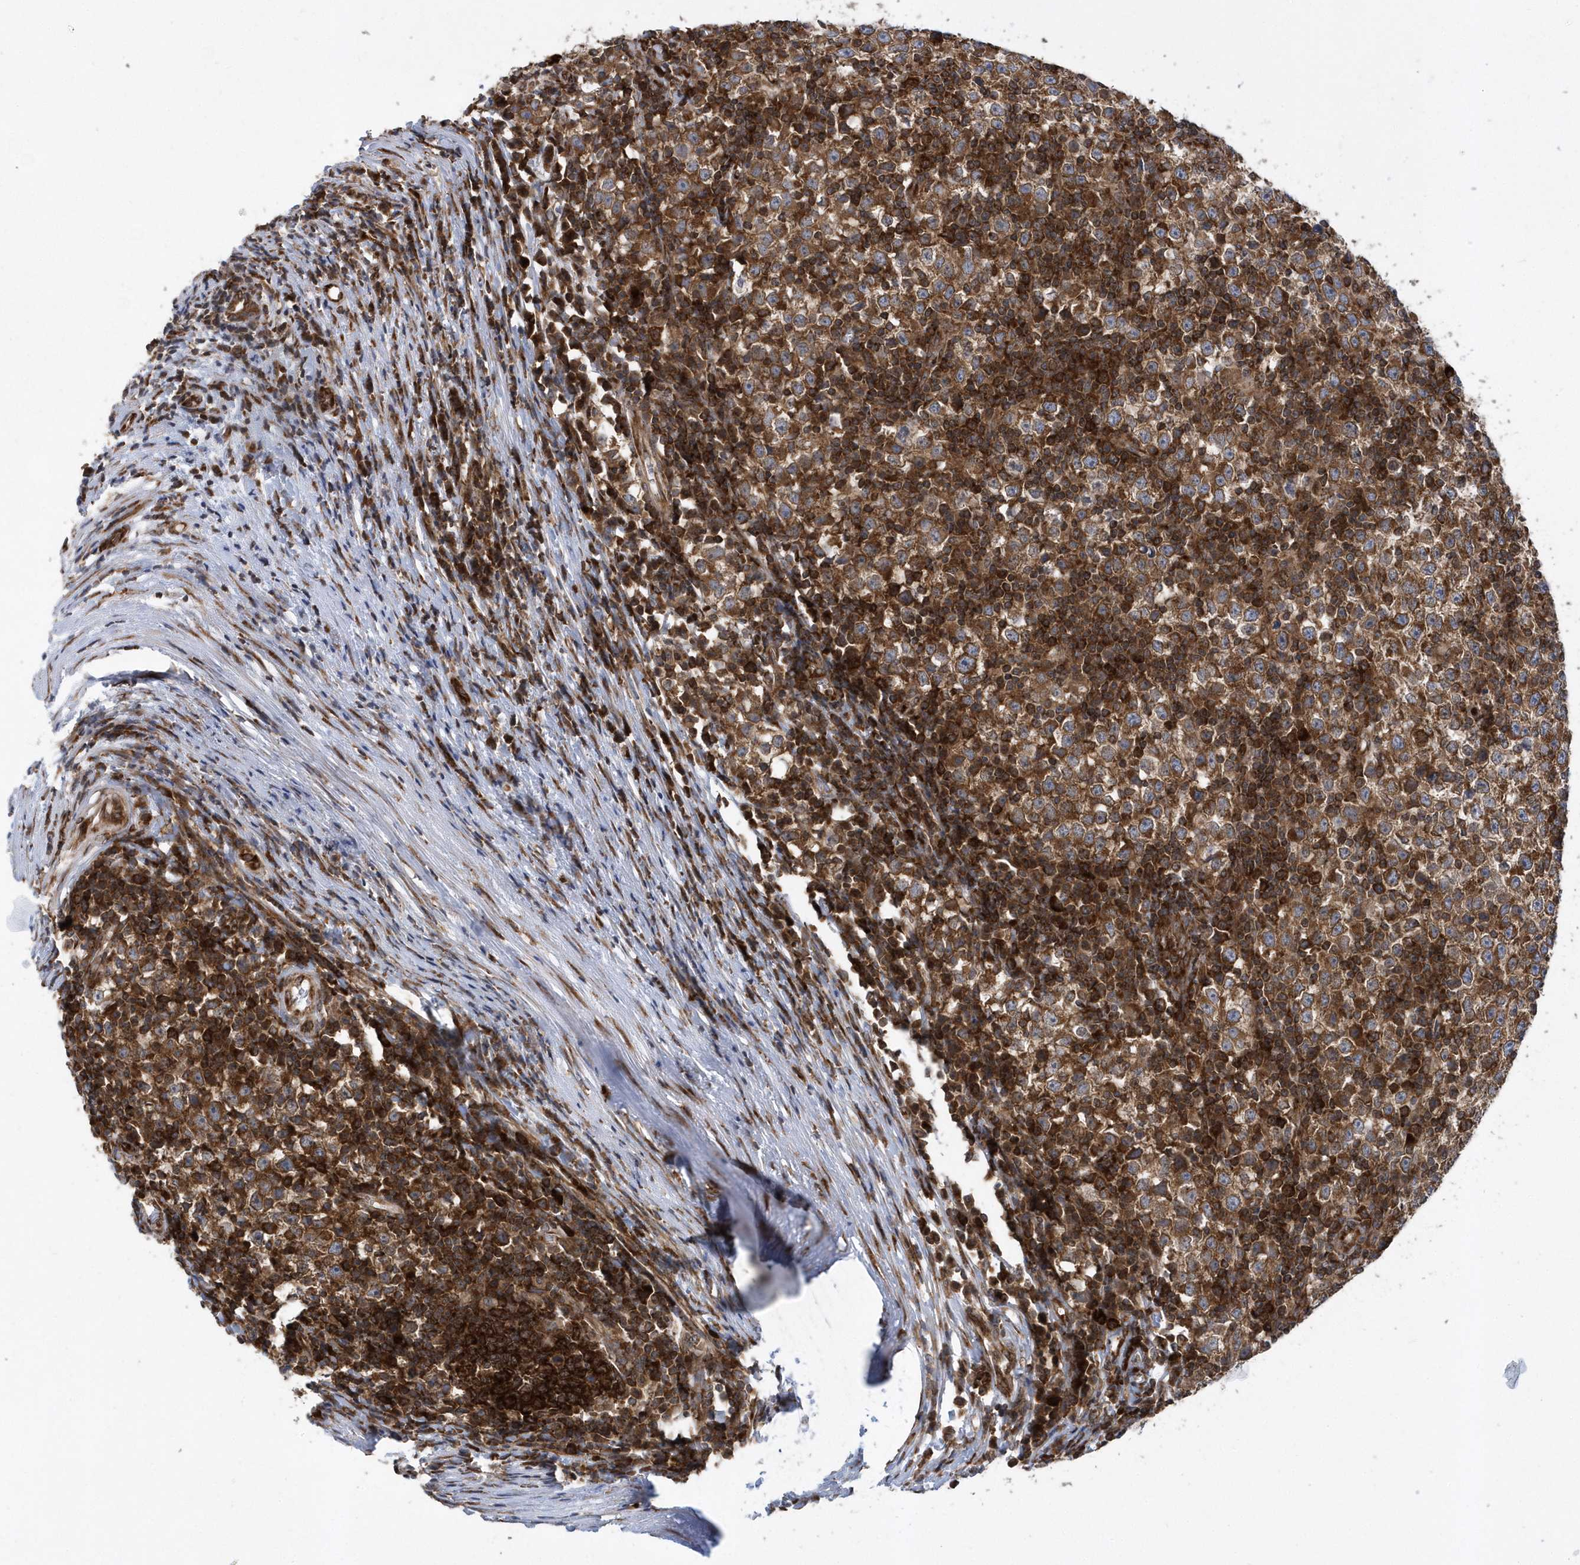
{"staining": {"intensity": "strong", "quantity": ">75%", "location": "cytoplasmic/membranous"}, "tissue": "testis cancer", "cell_type": "Tumor cells", "image_type": "cancer", "snomed": [{"axis": "morphology", "description": "Seminoma, NOS"}, {"axis": "topography", "description": "Testis"}], "caption": "Testis cancer stained with immunohistochemistry shows strong cytoplasmic/membranous positivity in approximately >75% of tumor cells.", "gene": "PHF1", "patient": {"sex": "male", "age": 65}}